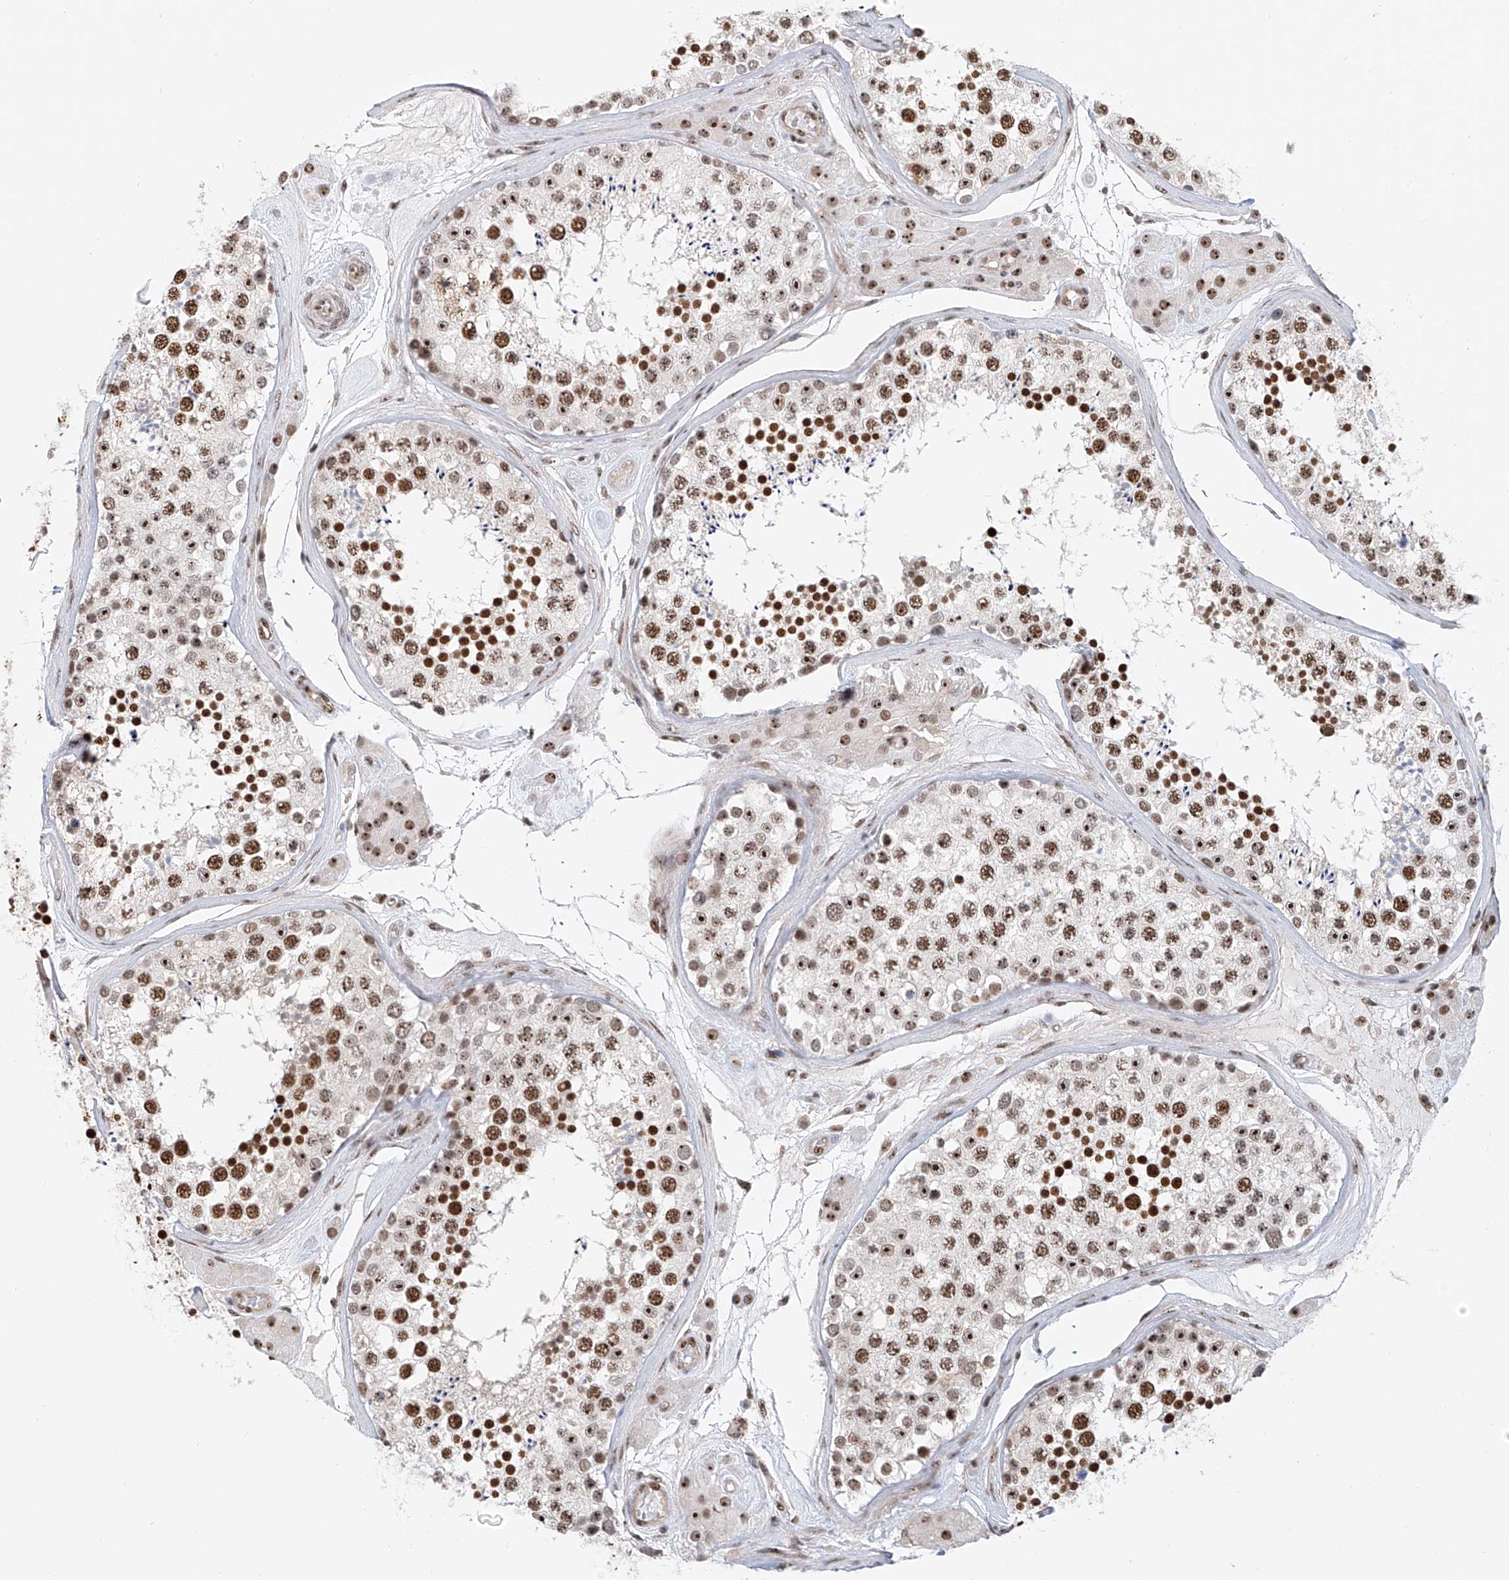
{"staining": {"intensity": "strong", "quantity": ">75%", "location": "nuclear"}, "tissue": "testis", "cell_type": "Cells in seminiferous ducts", "image_type": "normal", "snomed": [{"axis": "morphology", "description": "Normal tissue, NOS"}, {"axis": "topography", "description": "Testis"}], "caption": "High-power microscopy captured an IHC histopathology image of benign testis, revealing strong nuclear positivity in approximately >75% of cells in seminiferous ducts.", "gene": "PRUNE2", "patient": {"sex": "male", "age": 46}}